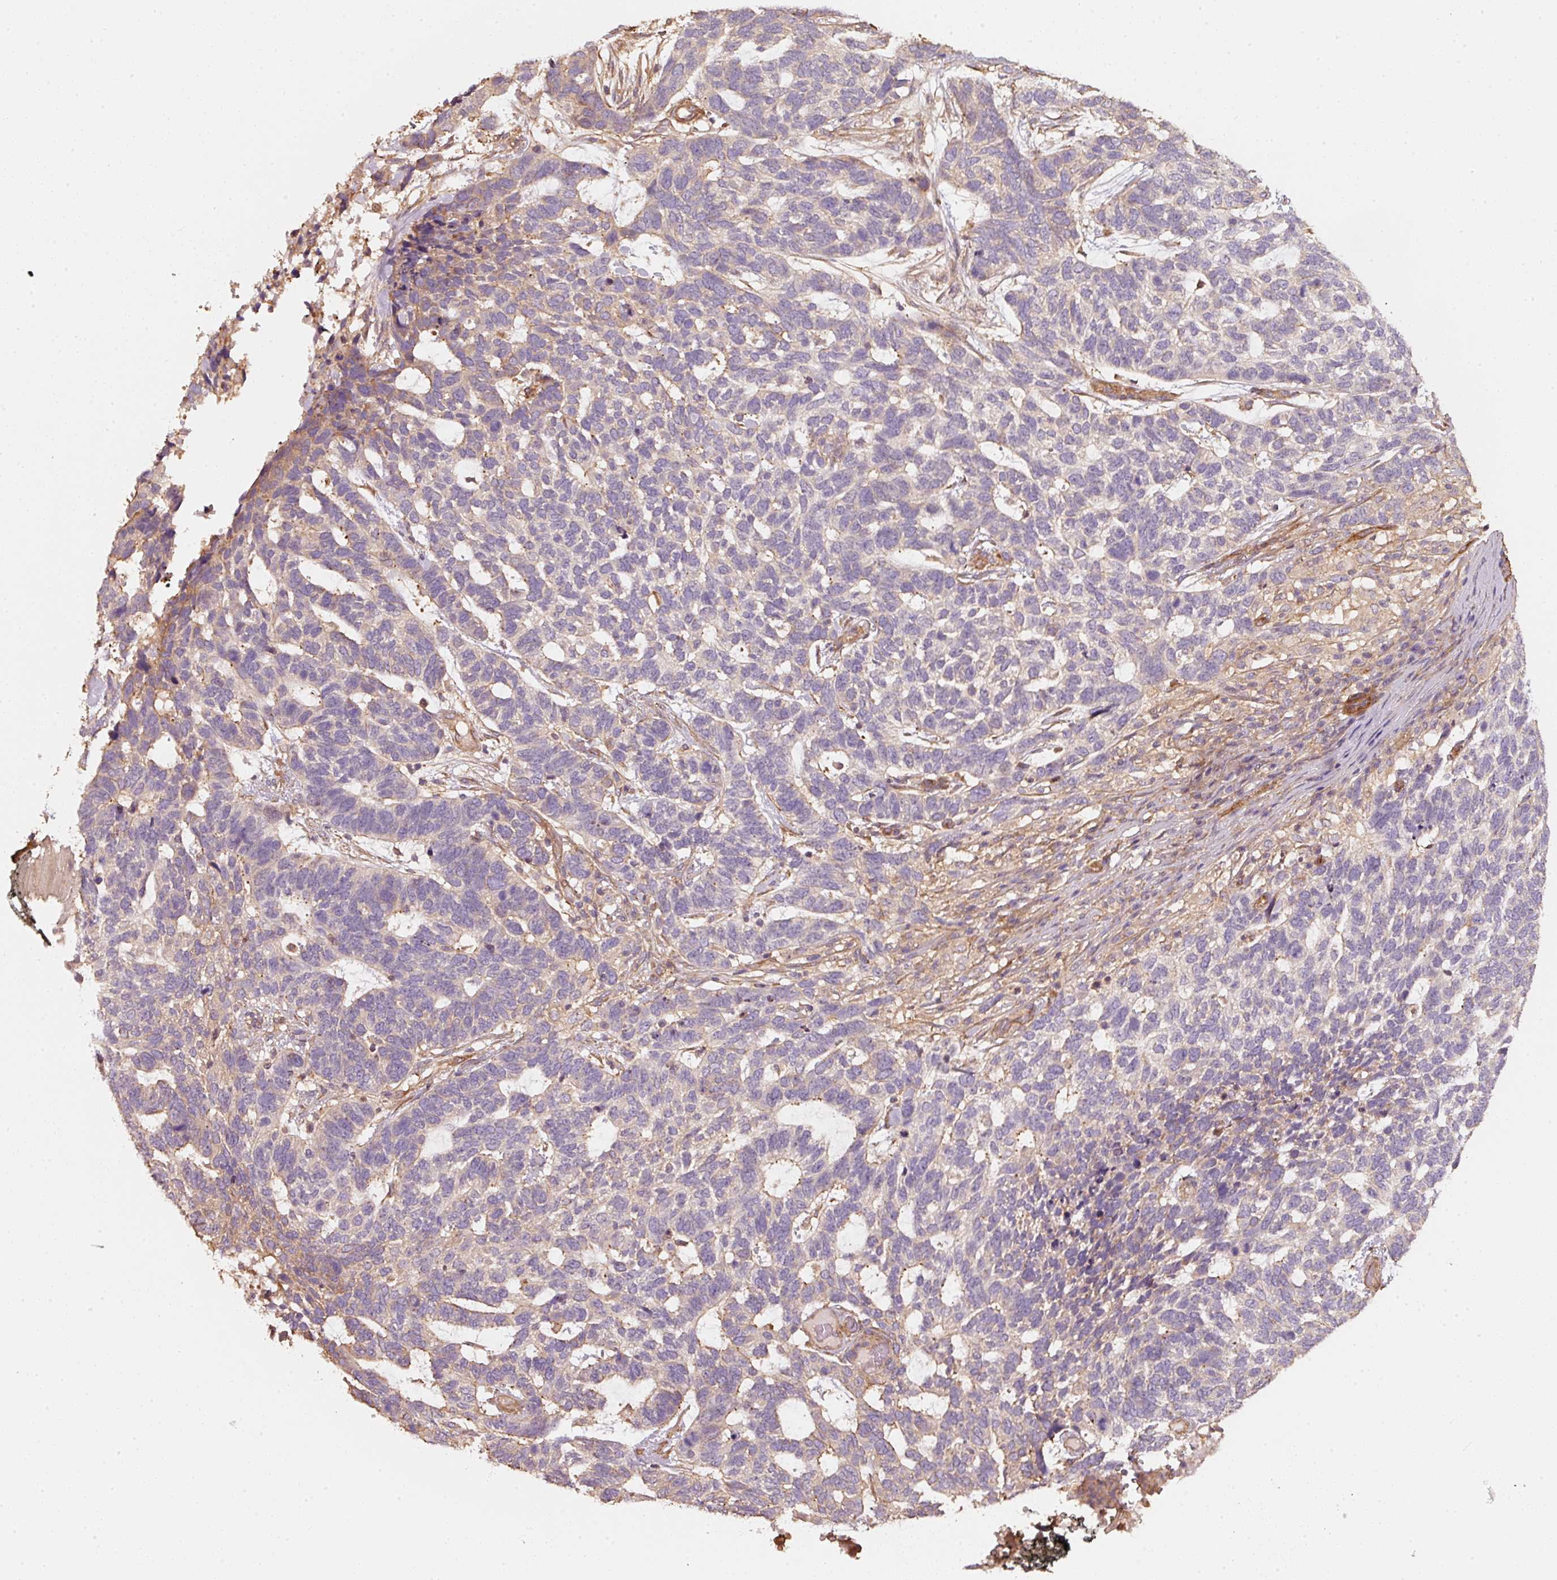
{"staining": {"intensity": "negative", "quantity": "none", "location": "none"}, "tissue": "skin cancer", "cell_type": "Tumor cells", "image_type": "cancer", "snomed": [{"axis": "morphology", "description": "Basal cell carcinoma"}, {"axis": "topography", "description": "Skin"}], "caption": "An immunohistochemistry image of skin cancer (basal cell carcinoma) is shown. There is no staining in tumor cells of skin cancer (basal cell carcinoma).", "gene": "CEP95", "patient": {"sex": "female", "age": 65}}